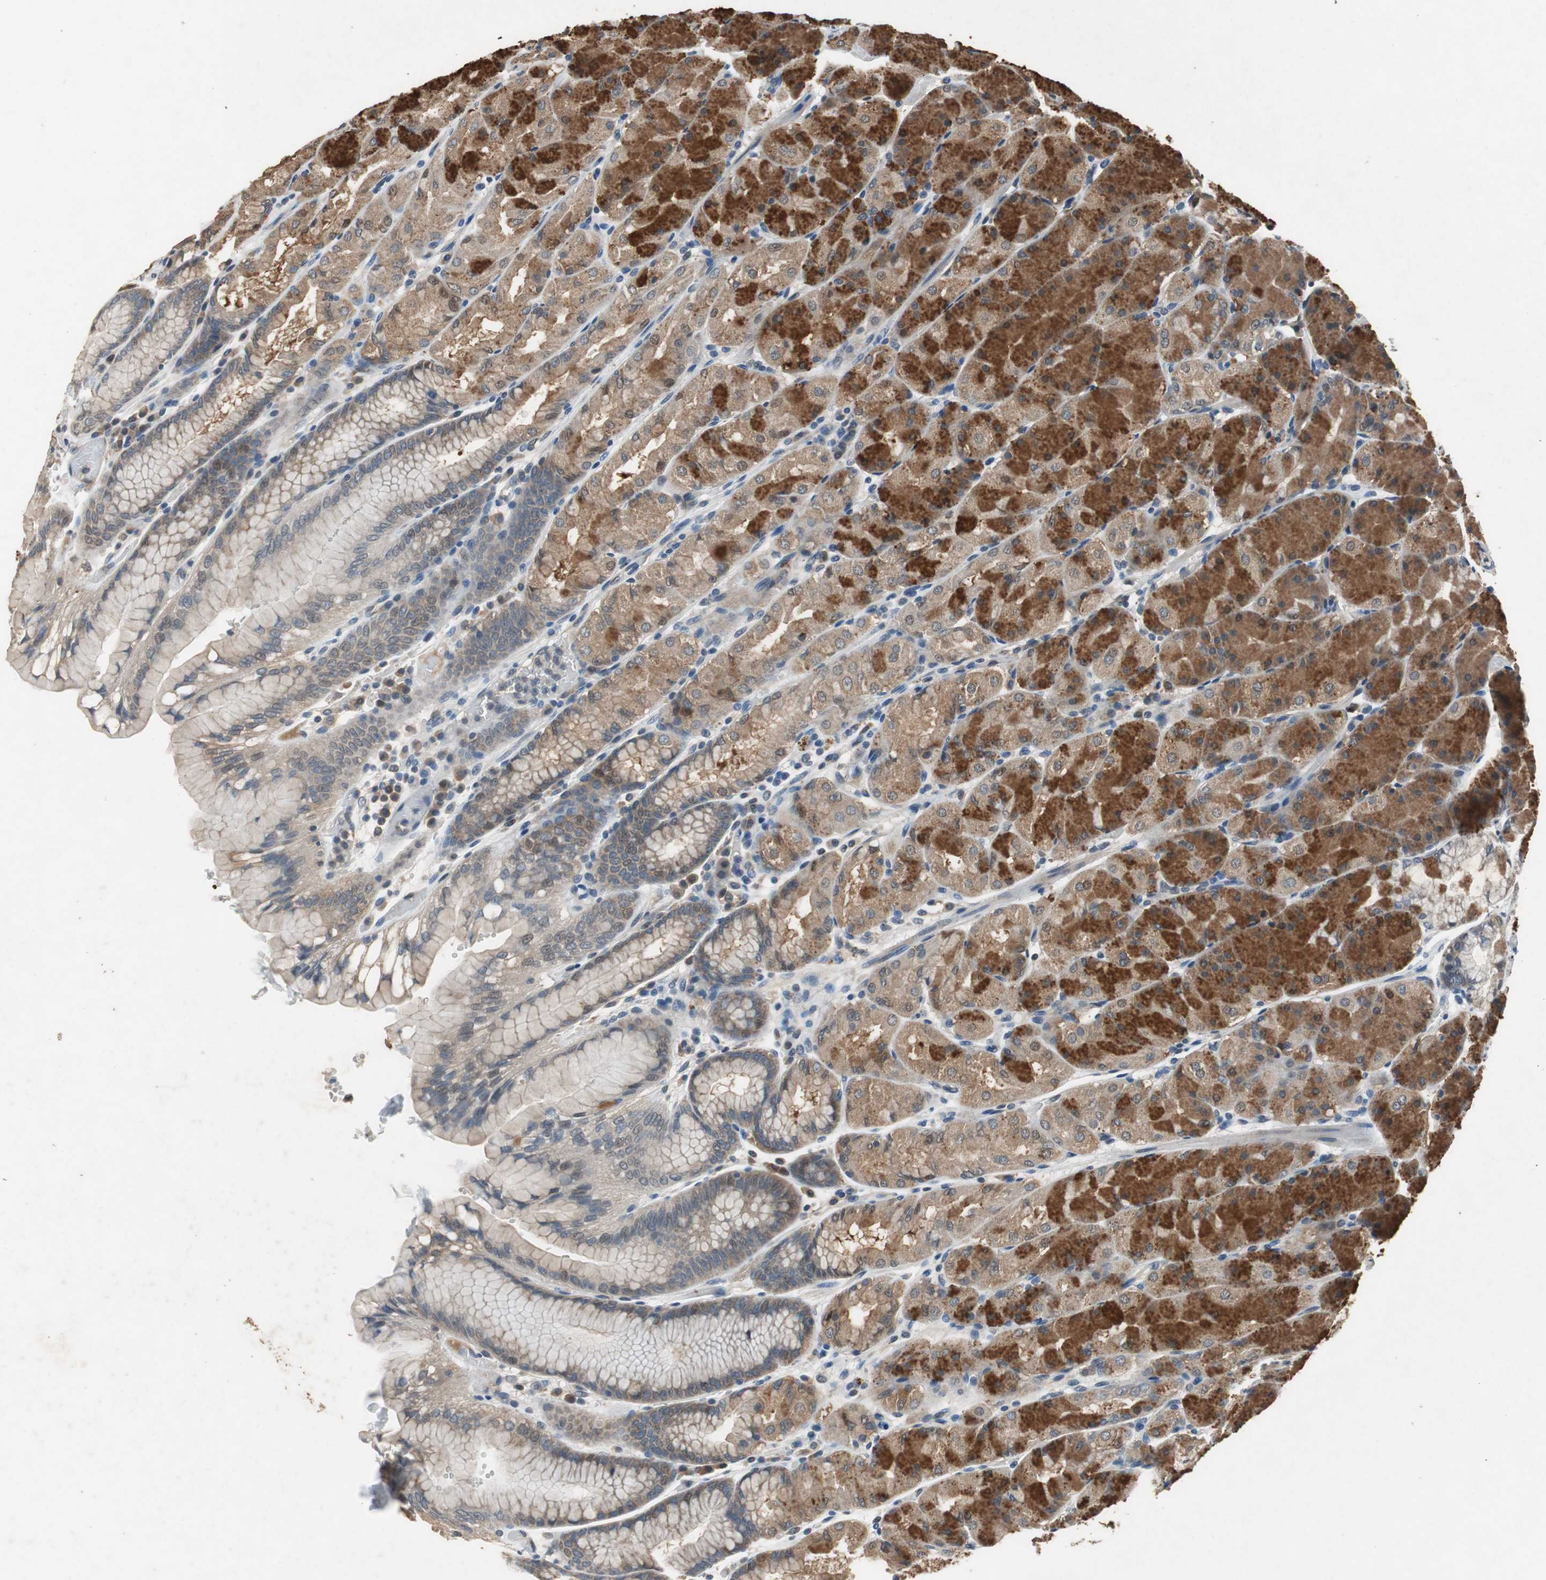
{"staining": {"intensity": "strong", "quantity": "25%-75%", "location": "cytoplasmic/membranous"}, "tissue": "stomach", "cell_type": "Glandular cells", "image_type": "normal", "snomed": [{"axis": "morphology", "description": "Normal tissue, NOS"}, {"axis": "topography", "description": "Stomach, upper"}, {"axis": "topography", "description": "Stomach"}], "caption": "IHC (DAB) staining of benign human stomach demonstrates strong cytoplasmic/membranous protein staining in approximately 25%-75% of glandular cells.", "gene": "PI4KB", "patient": {"sex": "male", "age": 76}}